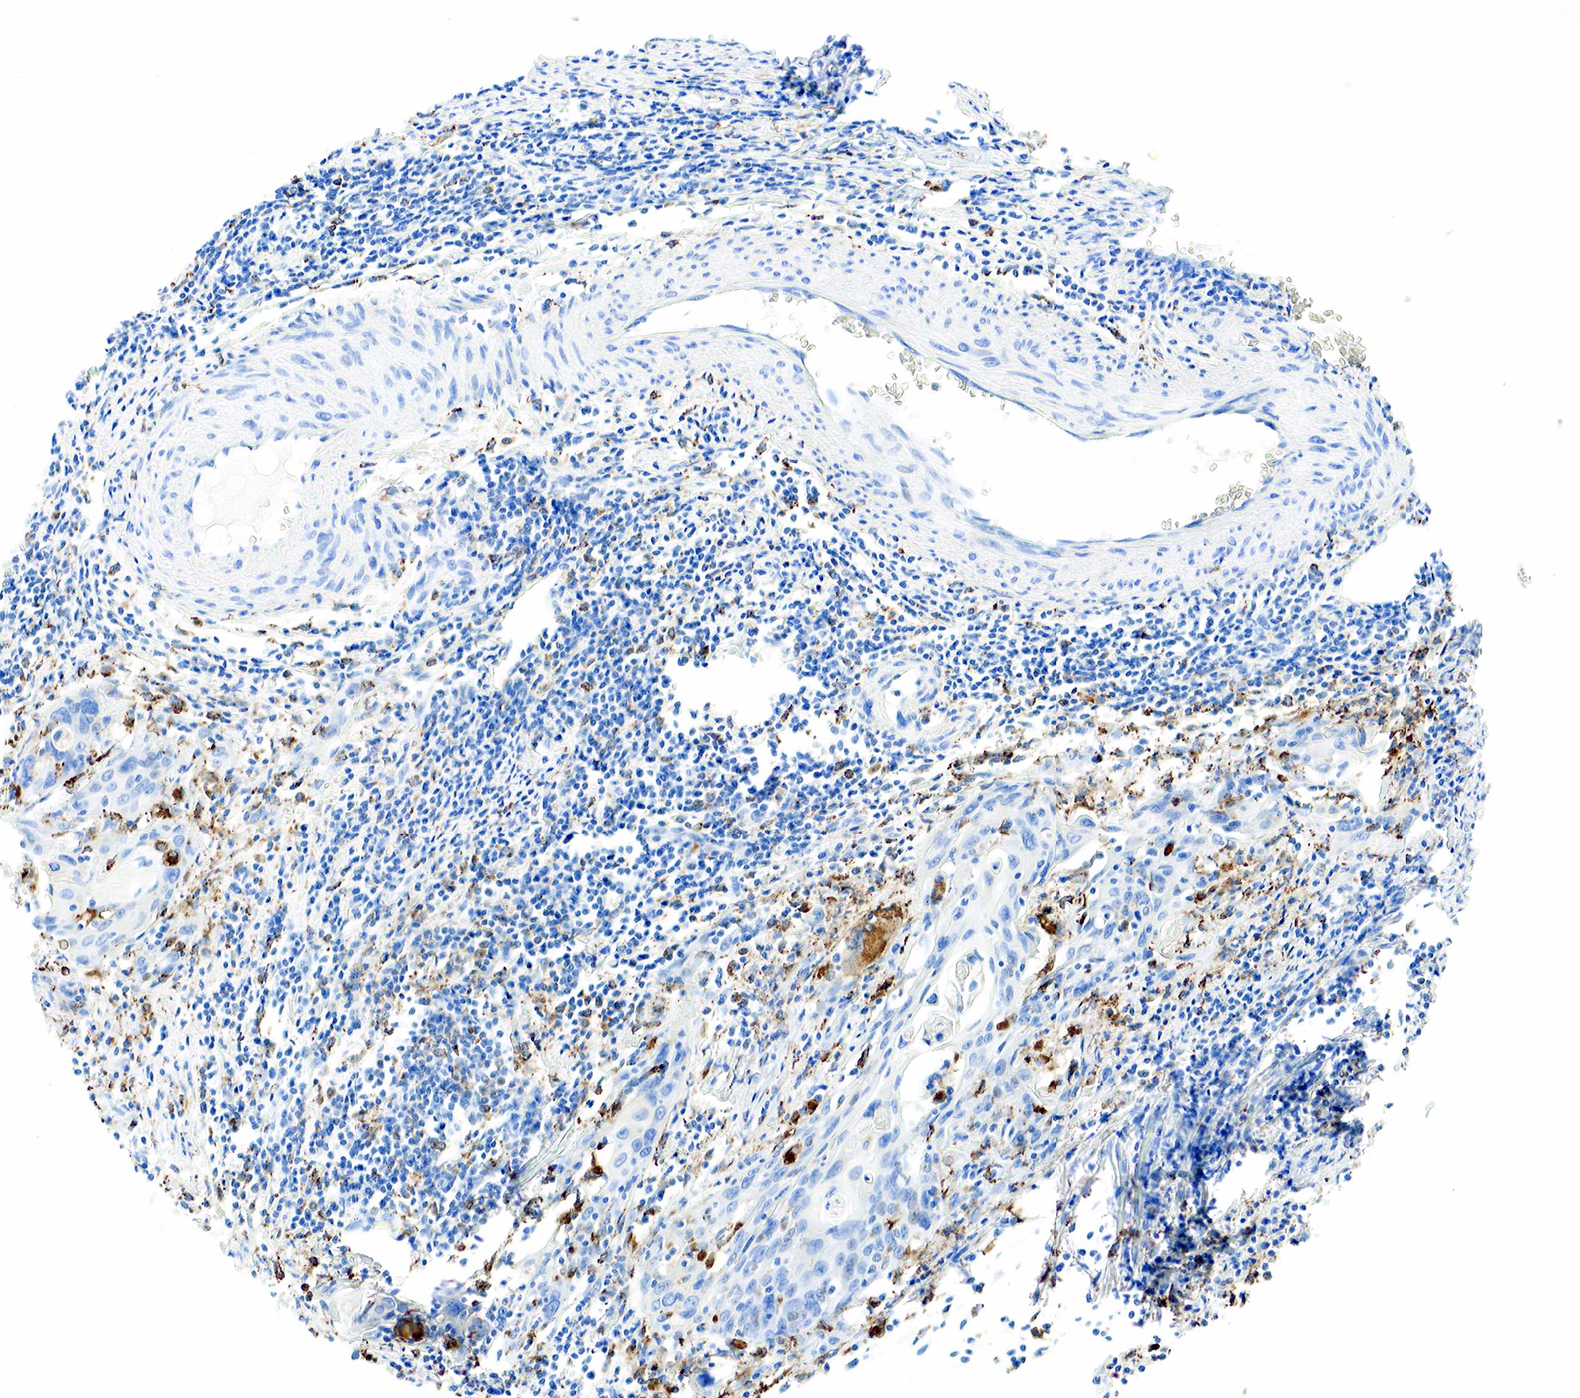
{"staining": {"intensity": "negative", "quantity": "none", "location": "none"}, "tissue": "cervical cancer", "cell_type": "Tumor cells", "image_type": "cancer", "snomed": [{"axis": "morphology", "description": "Squamous cell carcinoma, NOS"}, {"axis": "topography", "description": "Cervix"}], "caption": "Immunohistochemistry micrograph of neoplastic tissue: human cervical cancer stained with DAB (3,3'-diaminobenzidine) demonstrates no significant protein staining in tumor cells.", "gene": "CD68", "patient": {"sex": "female", "age": 54}}